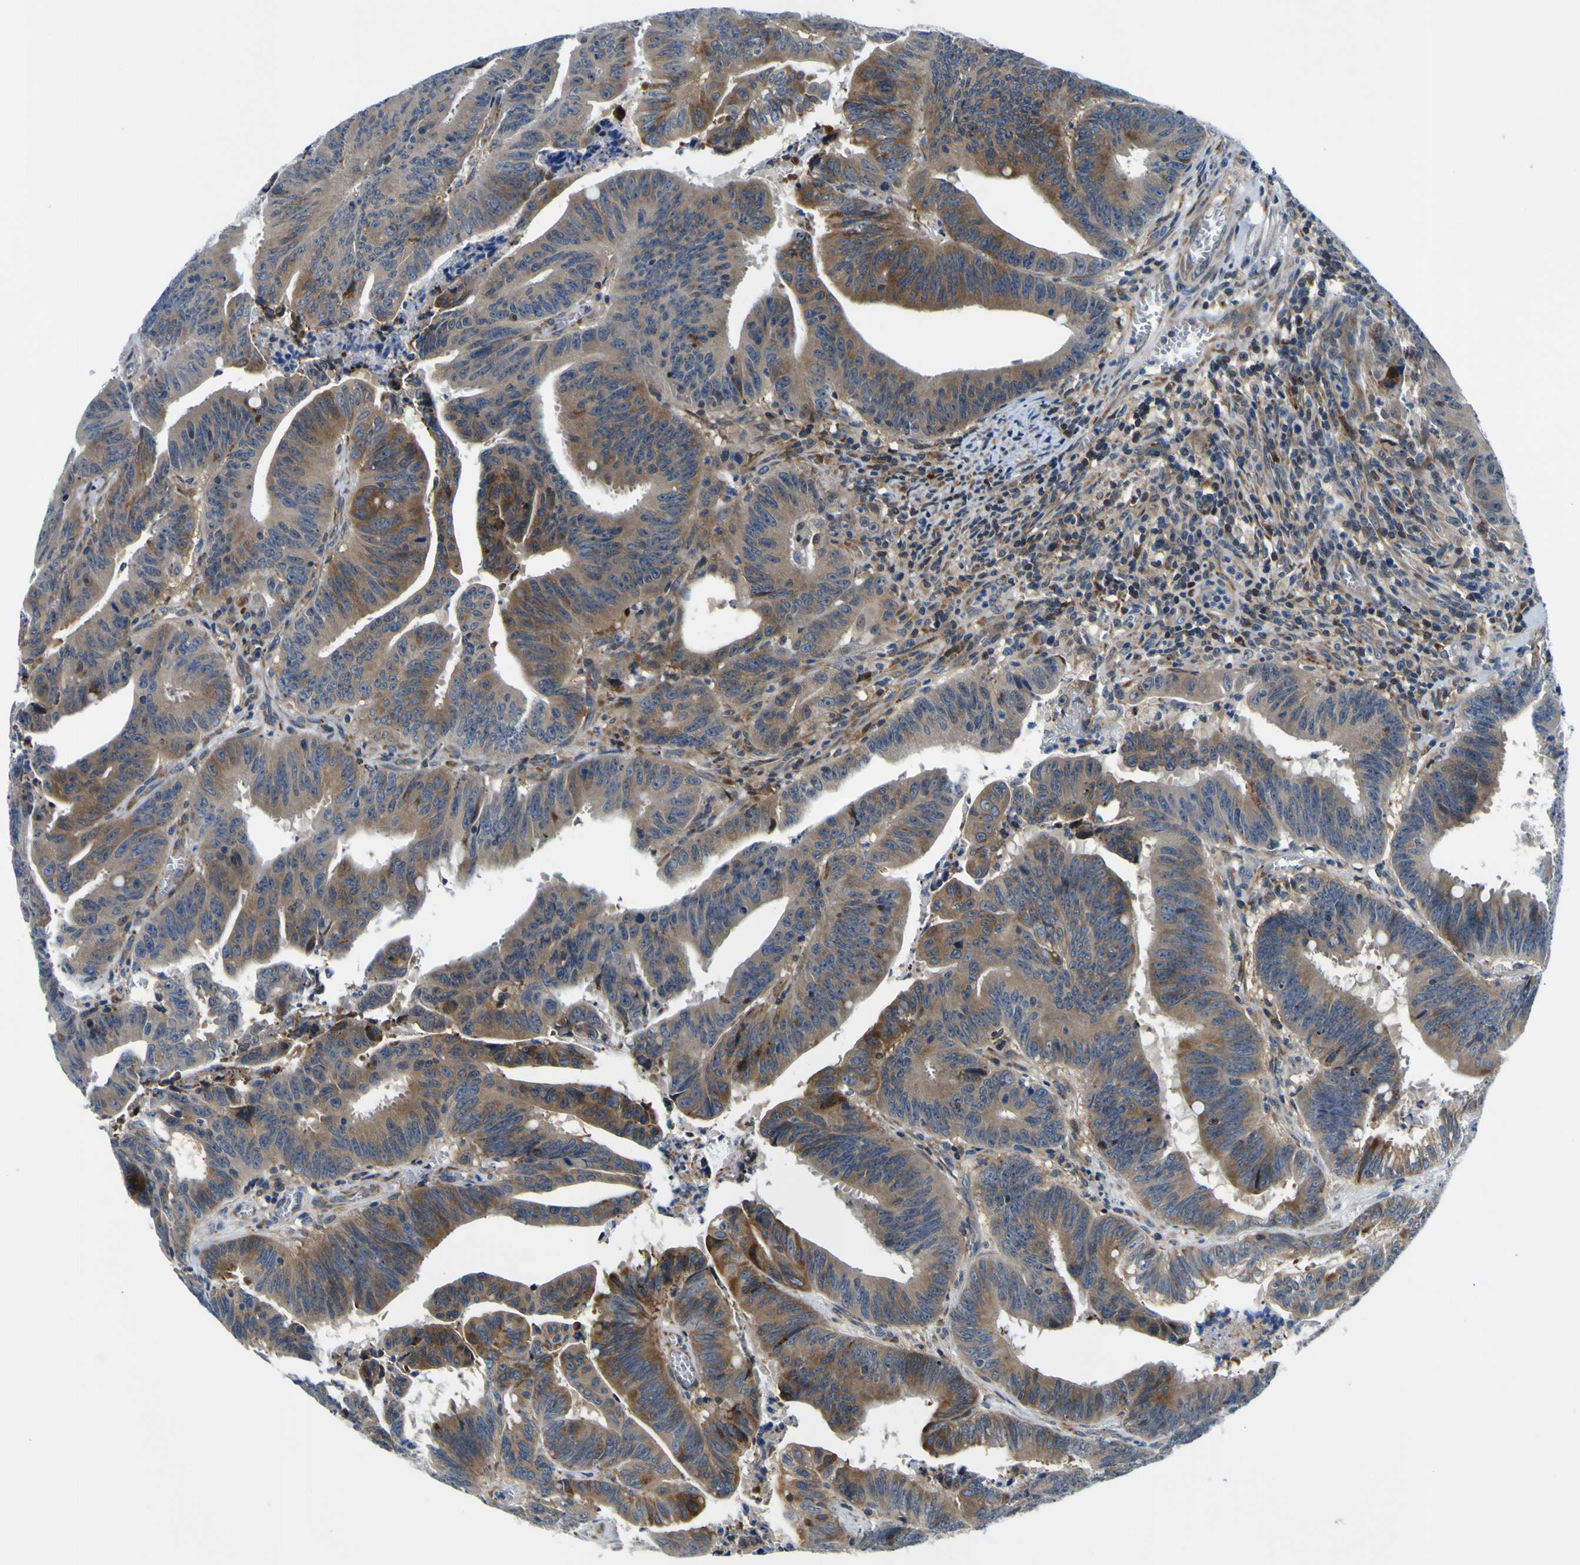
{"staining": {"intensity": "moderate", "quantity": ">75%", "location": "cytoplasmic/membranous"}, "tissue": "colorectal cancer", "cell_type": "Tumor cells", "image_type": "cancer", "snomed": [{"axis": "morphology", "description": "Adenocarcinoma, NOS"}, {"axis": "topography", "description": "Colon"}], "caption": "Protein staining of colorectal cancer (adenocarcinoma) tissue exhibits moderate cytoplasmic/membranous expression in approximately >75% of tumor cells. (brown staining indicates protein expression, while blue staining denotes nuclei).", "gene": "NLRP3", "patient": {"sex": "male", "age": 45}}